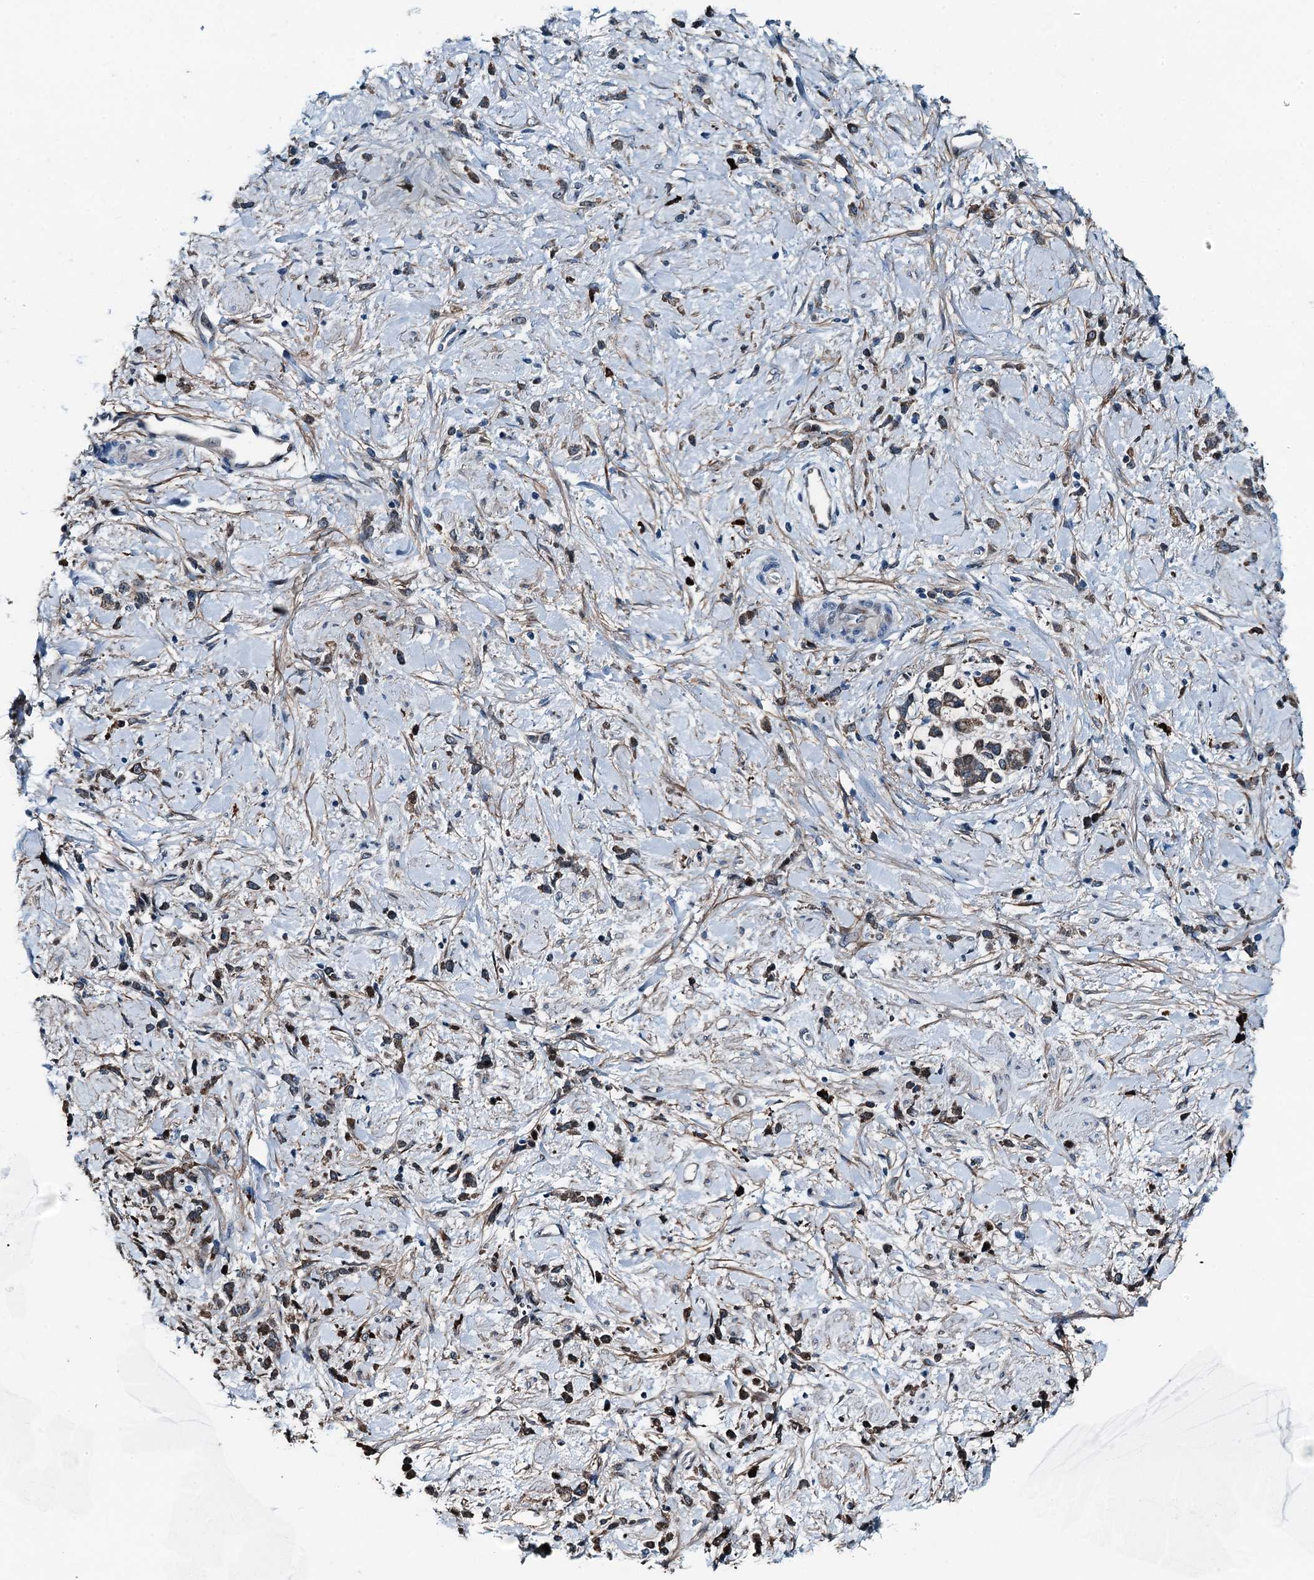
{"staining": {"intensity": "weak", "quantity": ">75%", "location": "cytoplasmic/membranous"}, "tissue": "stomach cancer", "cell_type": "Tumor cells", "image_type": "cancer", "snomed": [{"axis": "morphology", "description": "Adenocarcinoma, NOS"}, {"axis": "topography", "description": "Stomach"}], "caption": "Brown immunohistochemical staining in stomach cancer displays weak cytoplasmic/membranous positivity in about >75% of tumor cells.", "gene": "TAMALIN", "patient": {"sex": "female", "age": 60}}